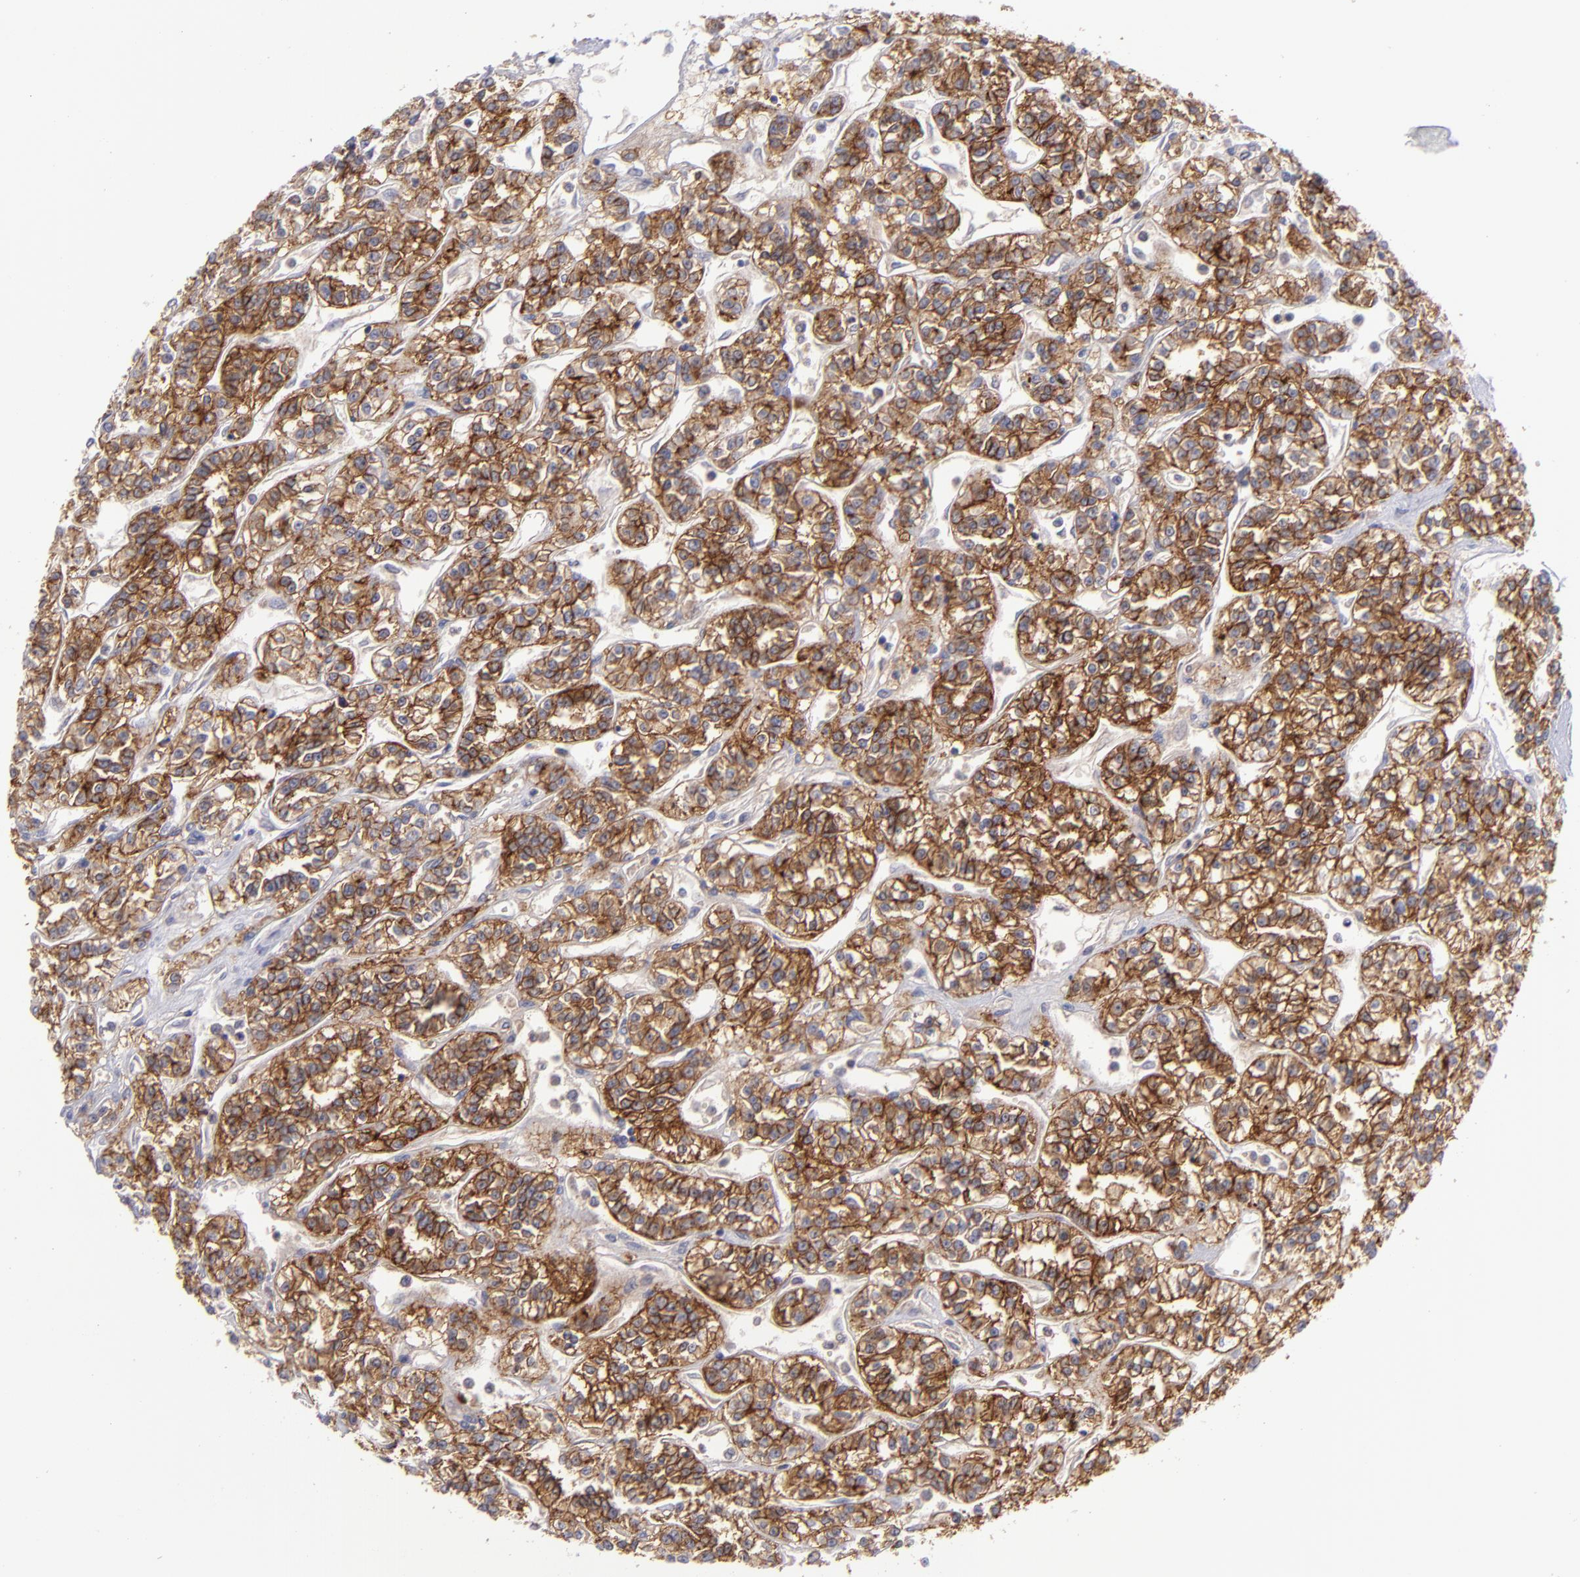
{"staining": {"intensity": "strong", "quantity": ">75%", "location": "cytoplasmic/membranous"}, "tissue": "renal cancer", "cell_type": "Tumor cells", "image_type": "cancer", "snomed": [{"axis": "morphology", "description": "Adenocarcinoma, NOS"}, {"axis": "topography", "description": "Kidney"}], "caption": "Strong cytoplasmic/membranous positivity is present in about >75% of tumor cells in adenocarcinoma (renal).", "gene": "BSG", "patient": {"sex": "female", "age": 76}}